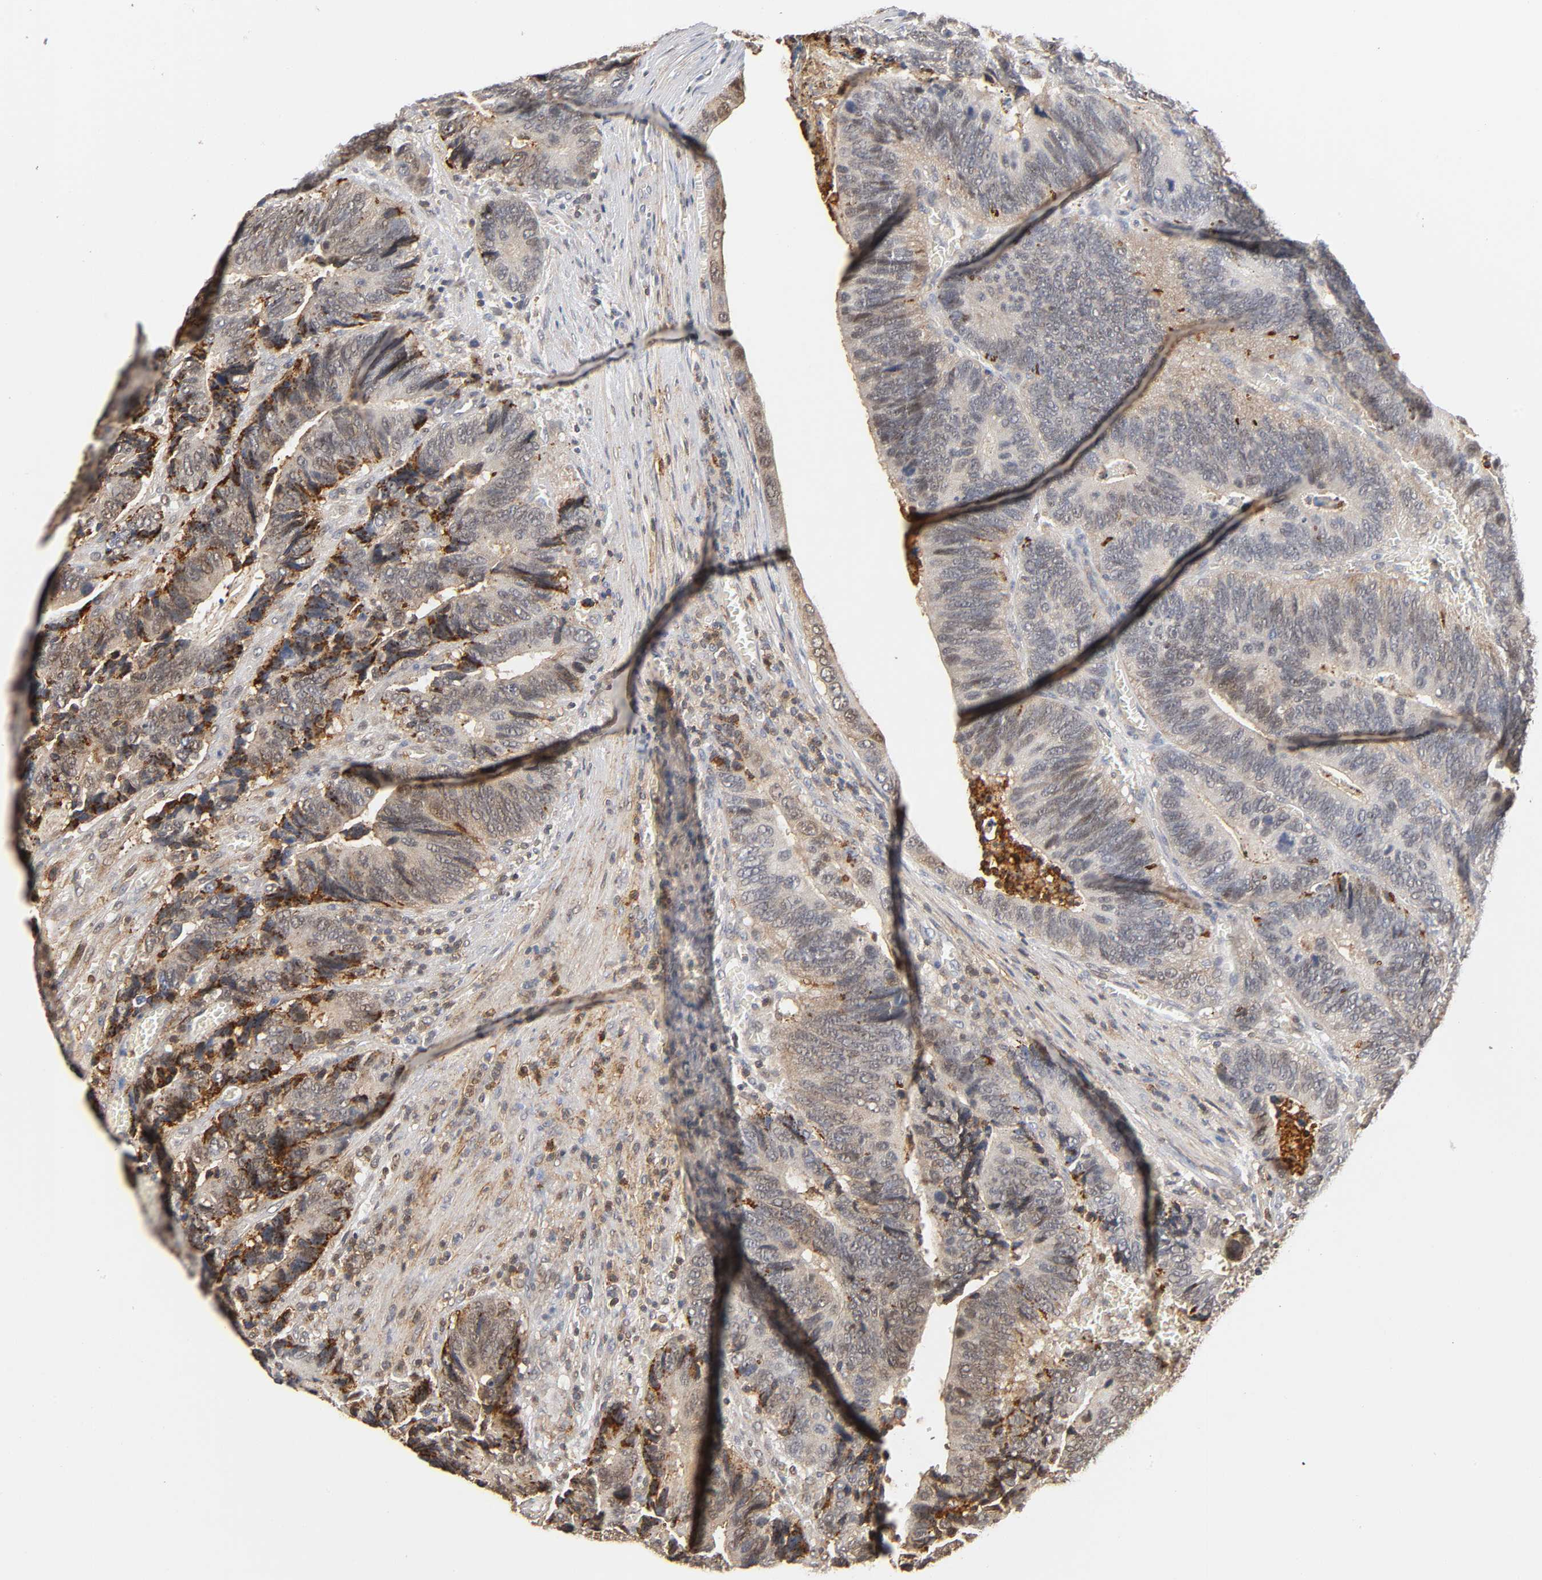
{"staining": {"intensity": "strong", "quantity": "25%-75%", "location": "cytoplasmic/membranous"}, "tissue": "colorectal cancer", "cell_type": "Tumor cells", "image_type": "cancer", "snomed": [{"axis": "morphology", "description": "Adenocarcinoma, NOS"}, {"axis": "topography", "description": "Colon"}], "caption": "IHC of human colorectal cancer demonstrates high levels of strong cytoplasmic/membranous expression in approximately 25%-75% of tumor cells.", "gene": "ANXA11", "patient": {"sex": "male", "age": 72}}